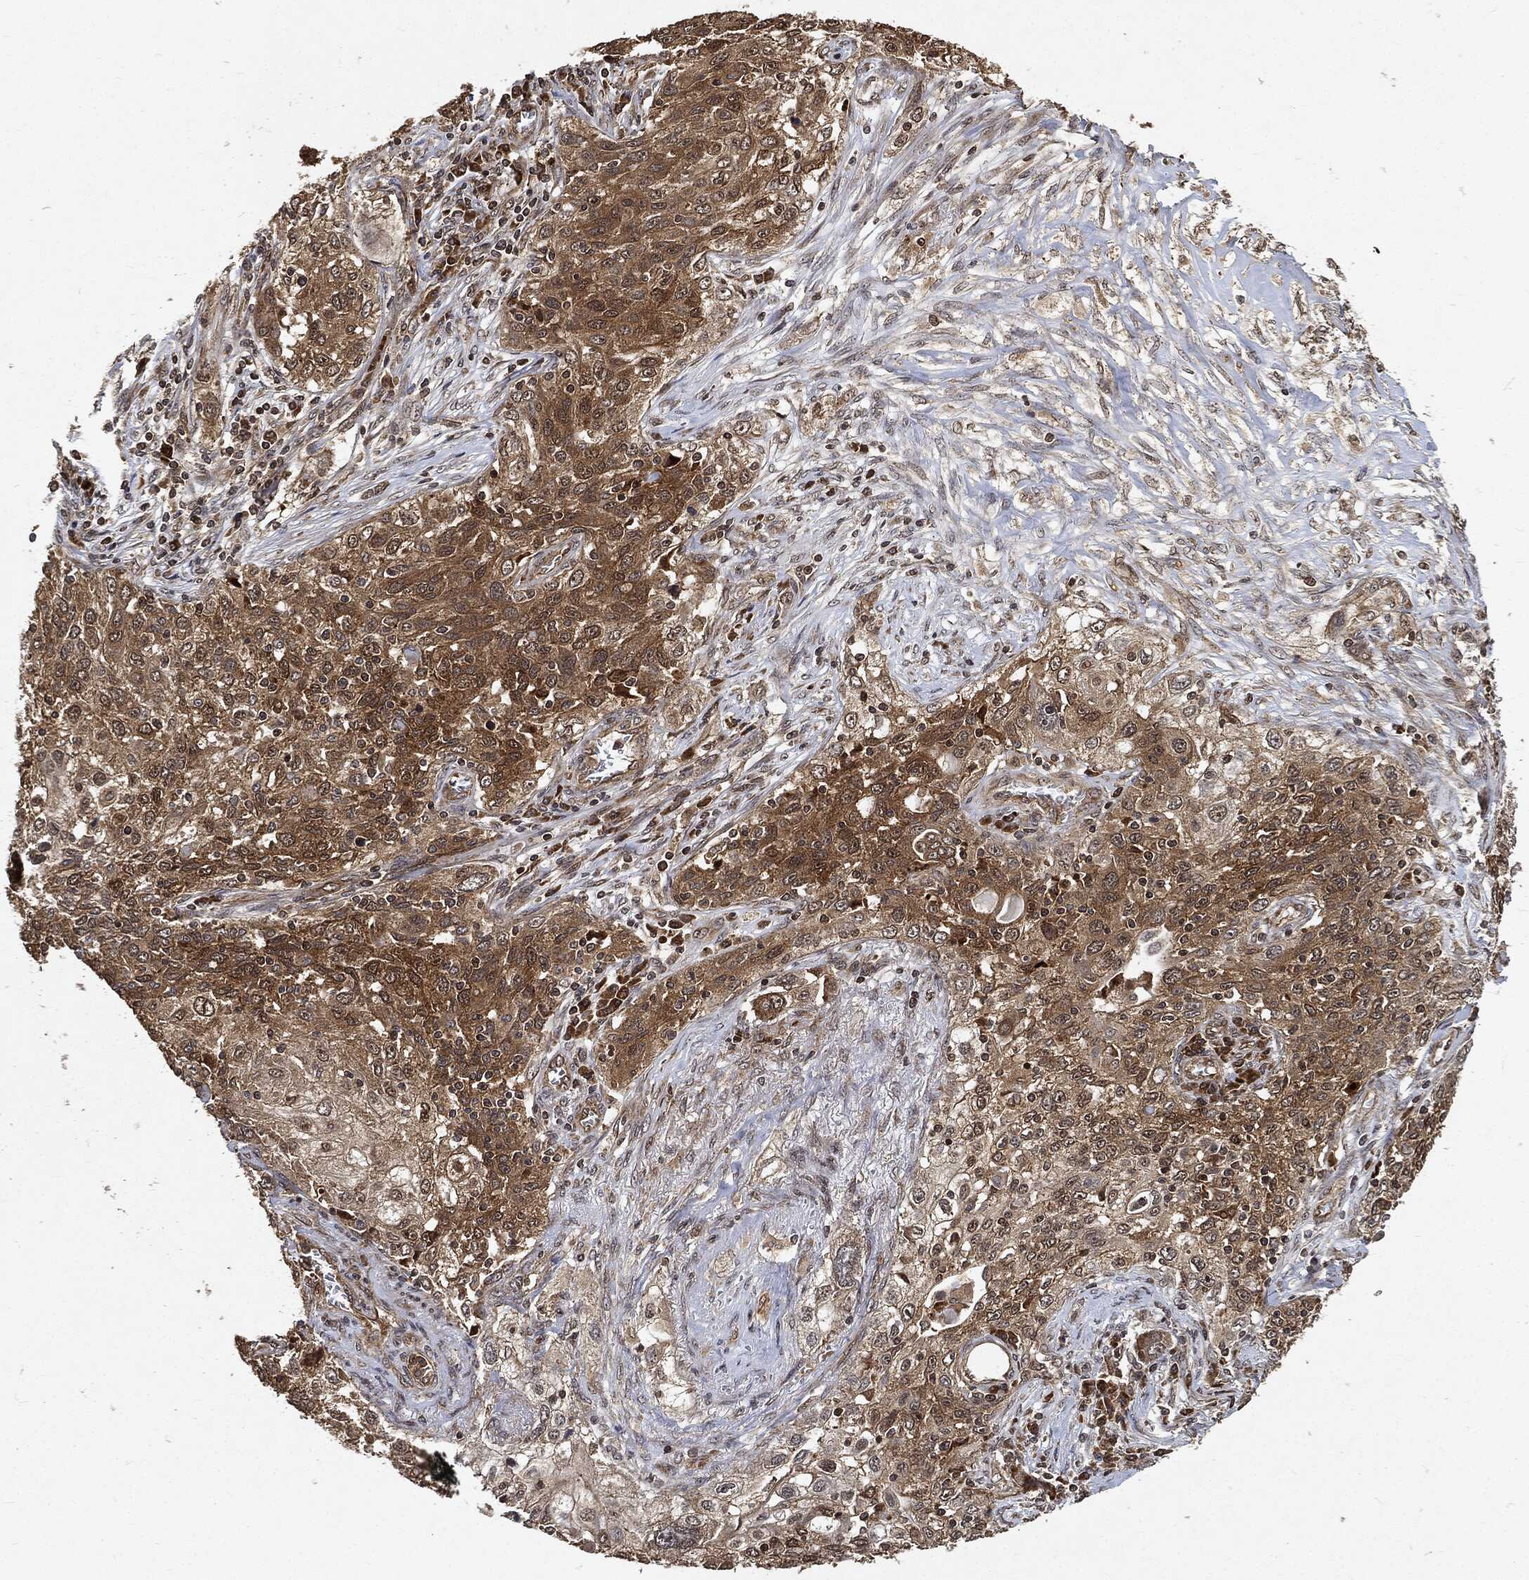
{"staining": {"intensity": "moderate", "quantity": "25%-75%", "location": "cytoplasmic/membranous"}, "tissue": "lung cancer", "cell_type": "Tumor cells", "image_type": "cancer", "snomed": [{"axis": "morphology", "description": "Squamous cell carcinoma, NOS"}, {"axis": "topography", "description": "Lung"}], "caption": "Moderate cytoplasmic/membranous staining is present in about 25%-75% of tumor cells in lung squamous cell carcinoma. Nuclei are stained in blue.", "gene": "ZNF226", "patient": {"sex": "female", "age": 69}}